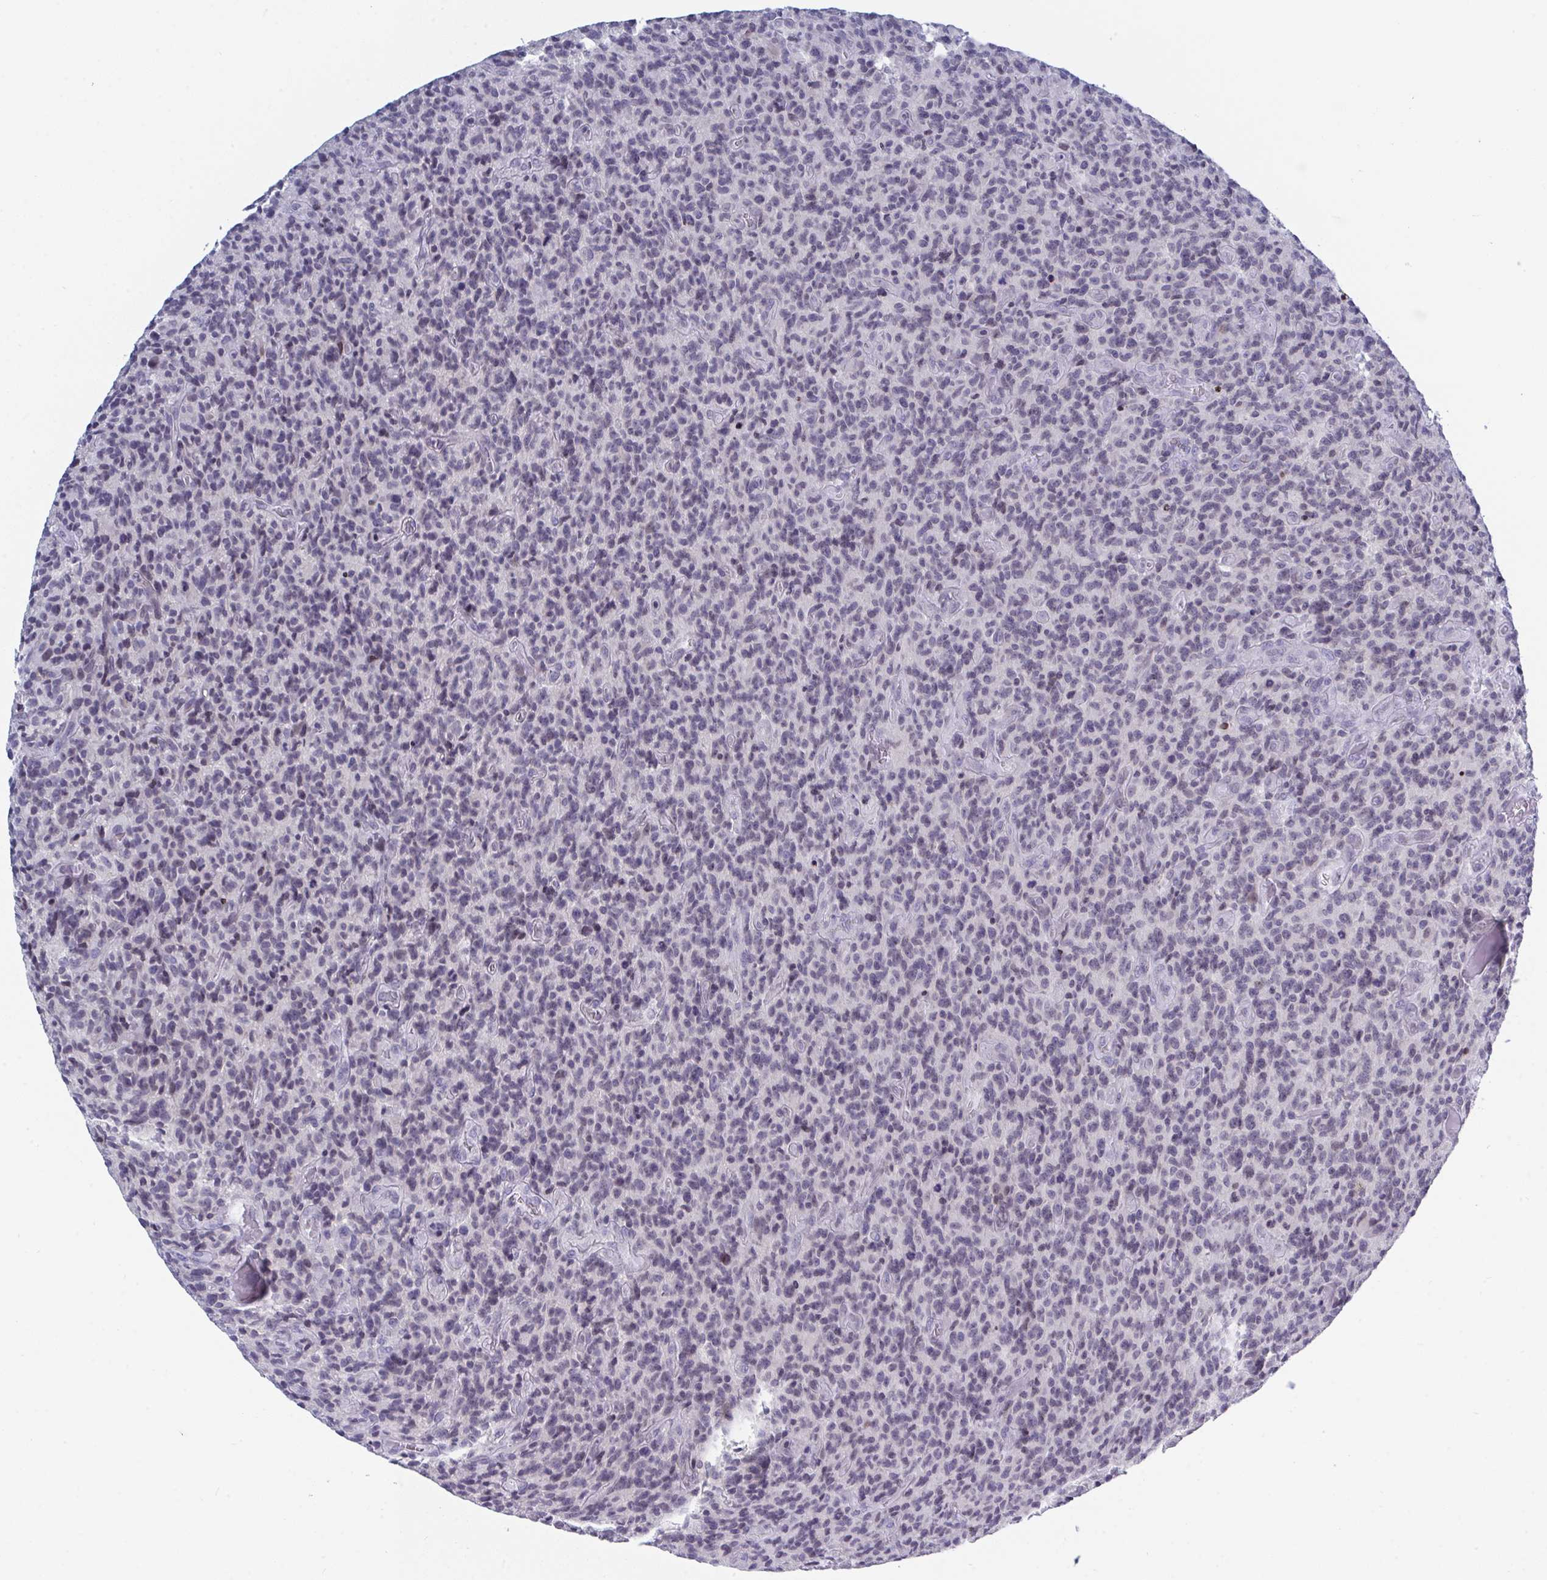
{"staining": {"intensity": "weak", "quantity": "25%-75%", "location": "nuclear"}, "tissue": "glioma", "cell_type": "Tumor cells", "image_type": "cancer", "snomed": [{"axis": "morphology", "description": "Glioma, malignant, High grade"}, {"axis": "topography", "description": "Brain"}], "caption": "Protein staining of malignant high-grade glioma tissue reveals weak nuclear positivity in approximately 25%-75% of tumor cells.", "gene": "BMAL2", "patient": {"sex": "male", "age": 76}}